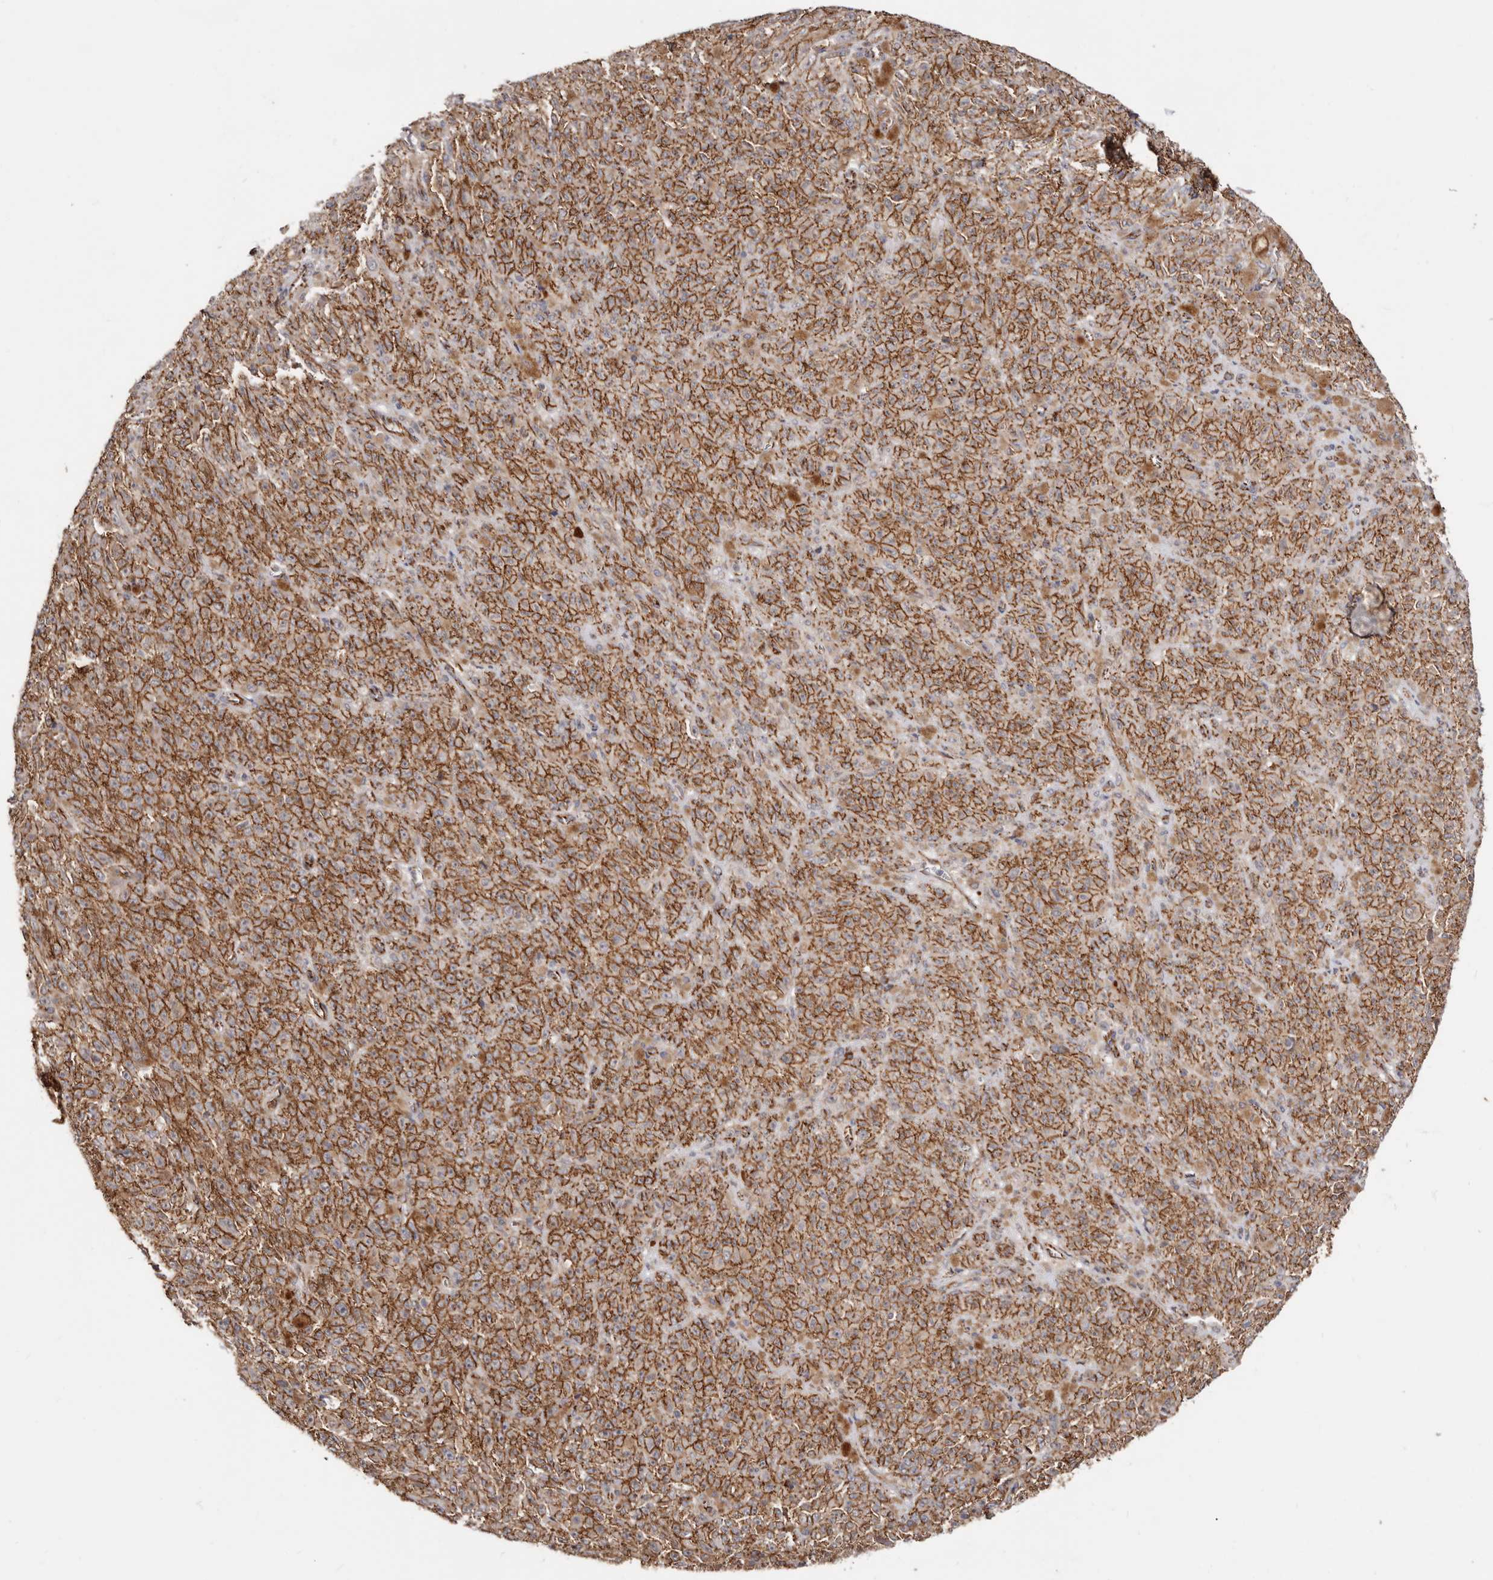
{"staining": {"intensity": "strong", "quantity": ">75%", "location": "cytoplasmic/membranous"}, "tissue": "melanoma", "cell_type": "Tumor cells", "image_type": "cancer", "snomed": [{"axis": "morphology", "description": "Malignant melanoma, NOS"}, {"axis": "topography", "description": "Skin"}], "caption": "Immunohistochemical staining of melanoma demonstrates high levels of strong cytoplasmic/membranous expression in approximately >75% of tumor cells.", "gene": "CTNNB1", "patient": {"sex": "female", "age": 82}}